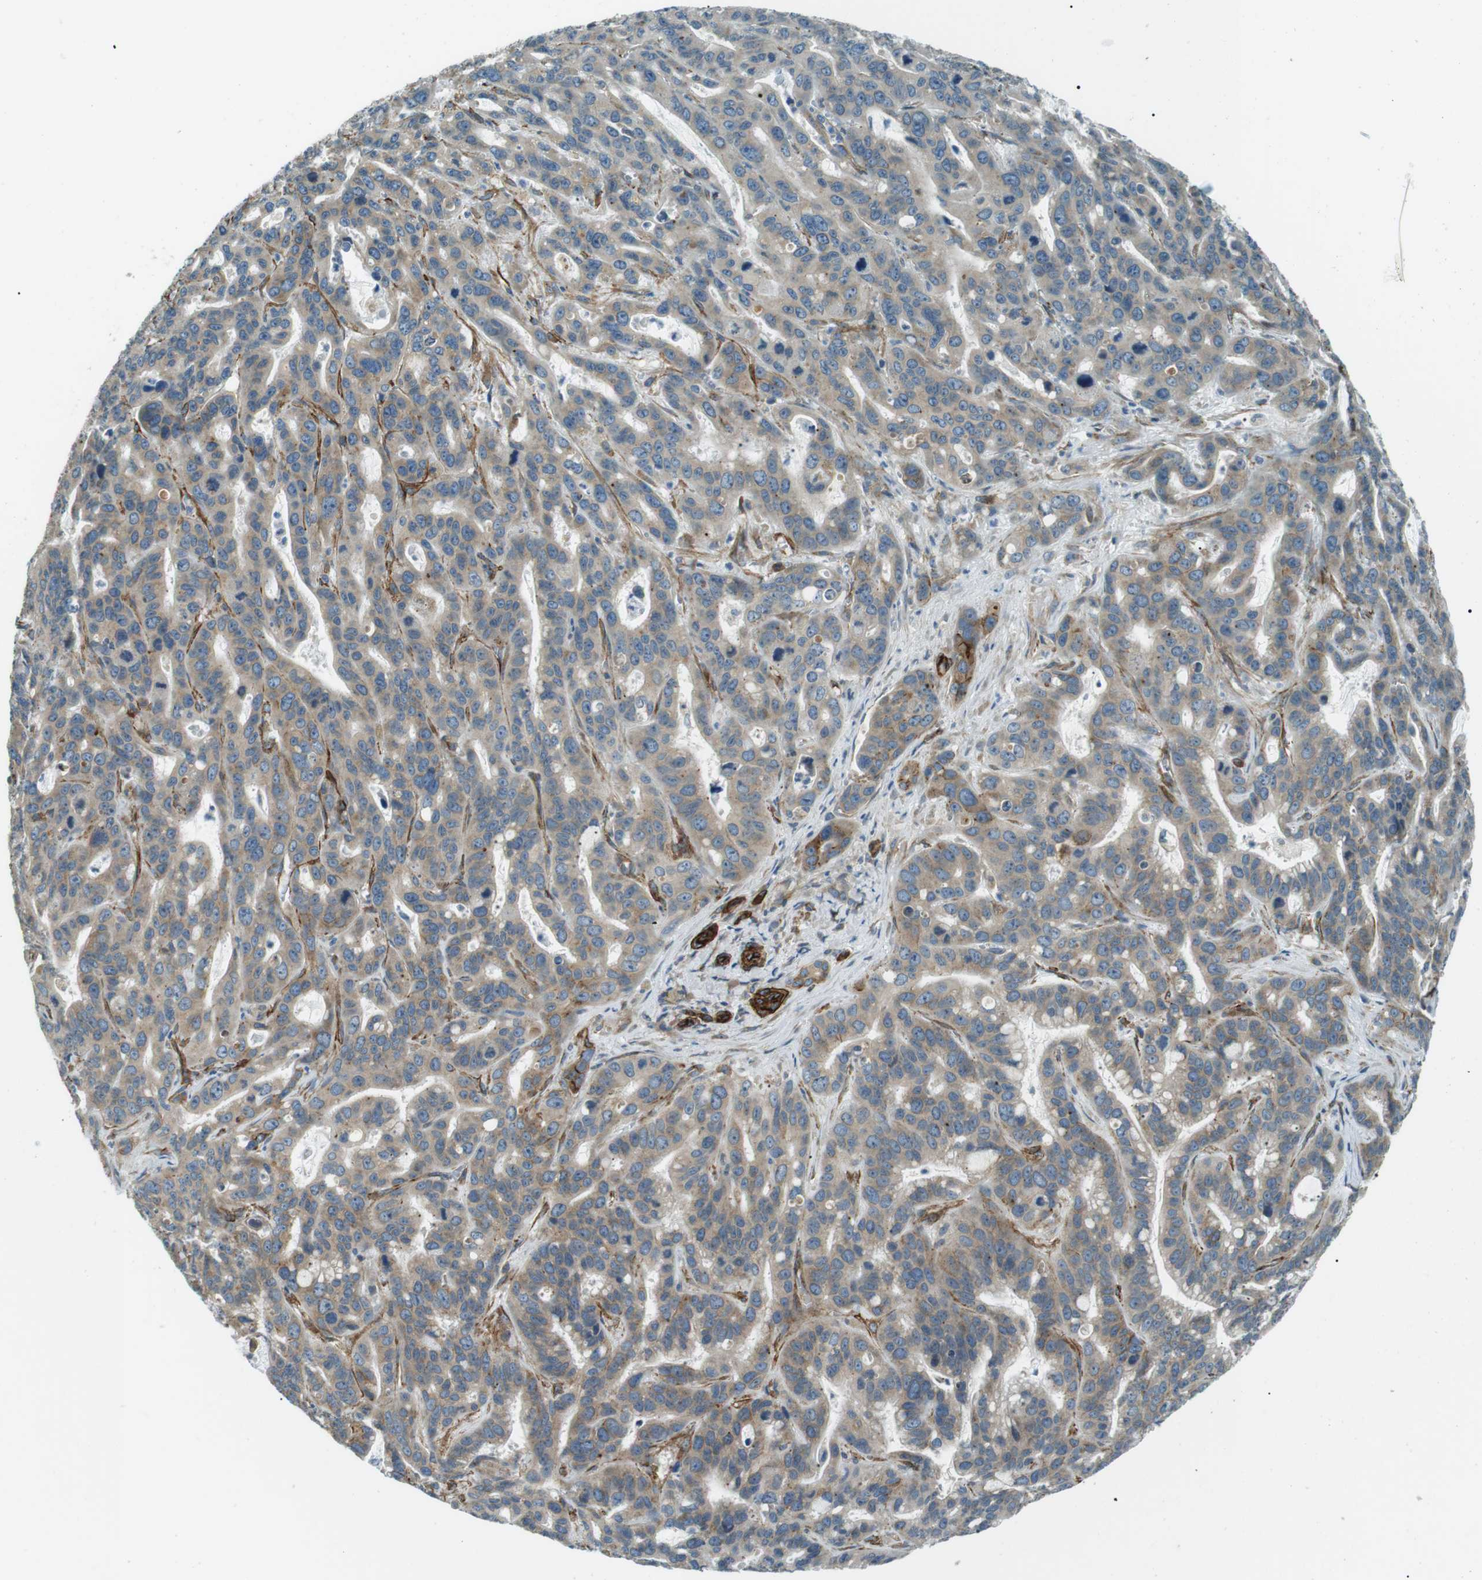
{"staining": {"intensity": "weak", "quantity": ">75%", "location": "cytoplasmic/membranous"}, "tissue": "liver cancer", "cell_type": "Tumor cells", "image_type": "cancer", "snomed": [{"axis": "morphology", "description": "Cholangiocarcinoma"}, {"axis": "topography", "description": "Liver"}], "caption": "About >75% of tumor cells in human liver cancer show weak cytoplasmic/membranous protein positivity as visualized by brown immunohistochemical staining.", "gene": "ODR4", "patient": {"sex": "female", "age": 65}}